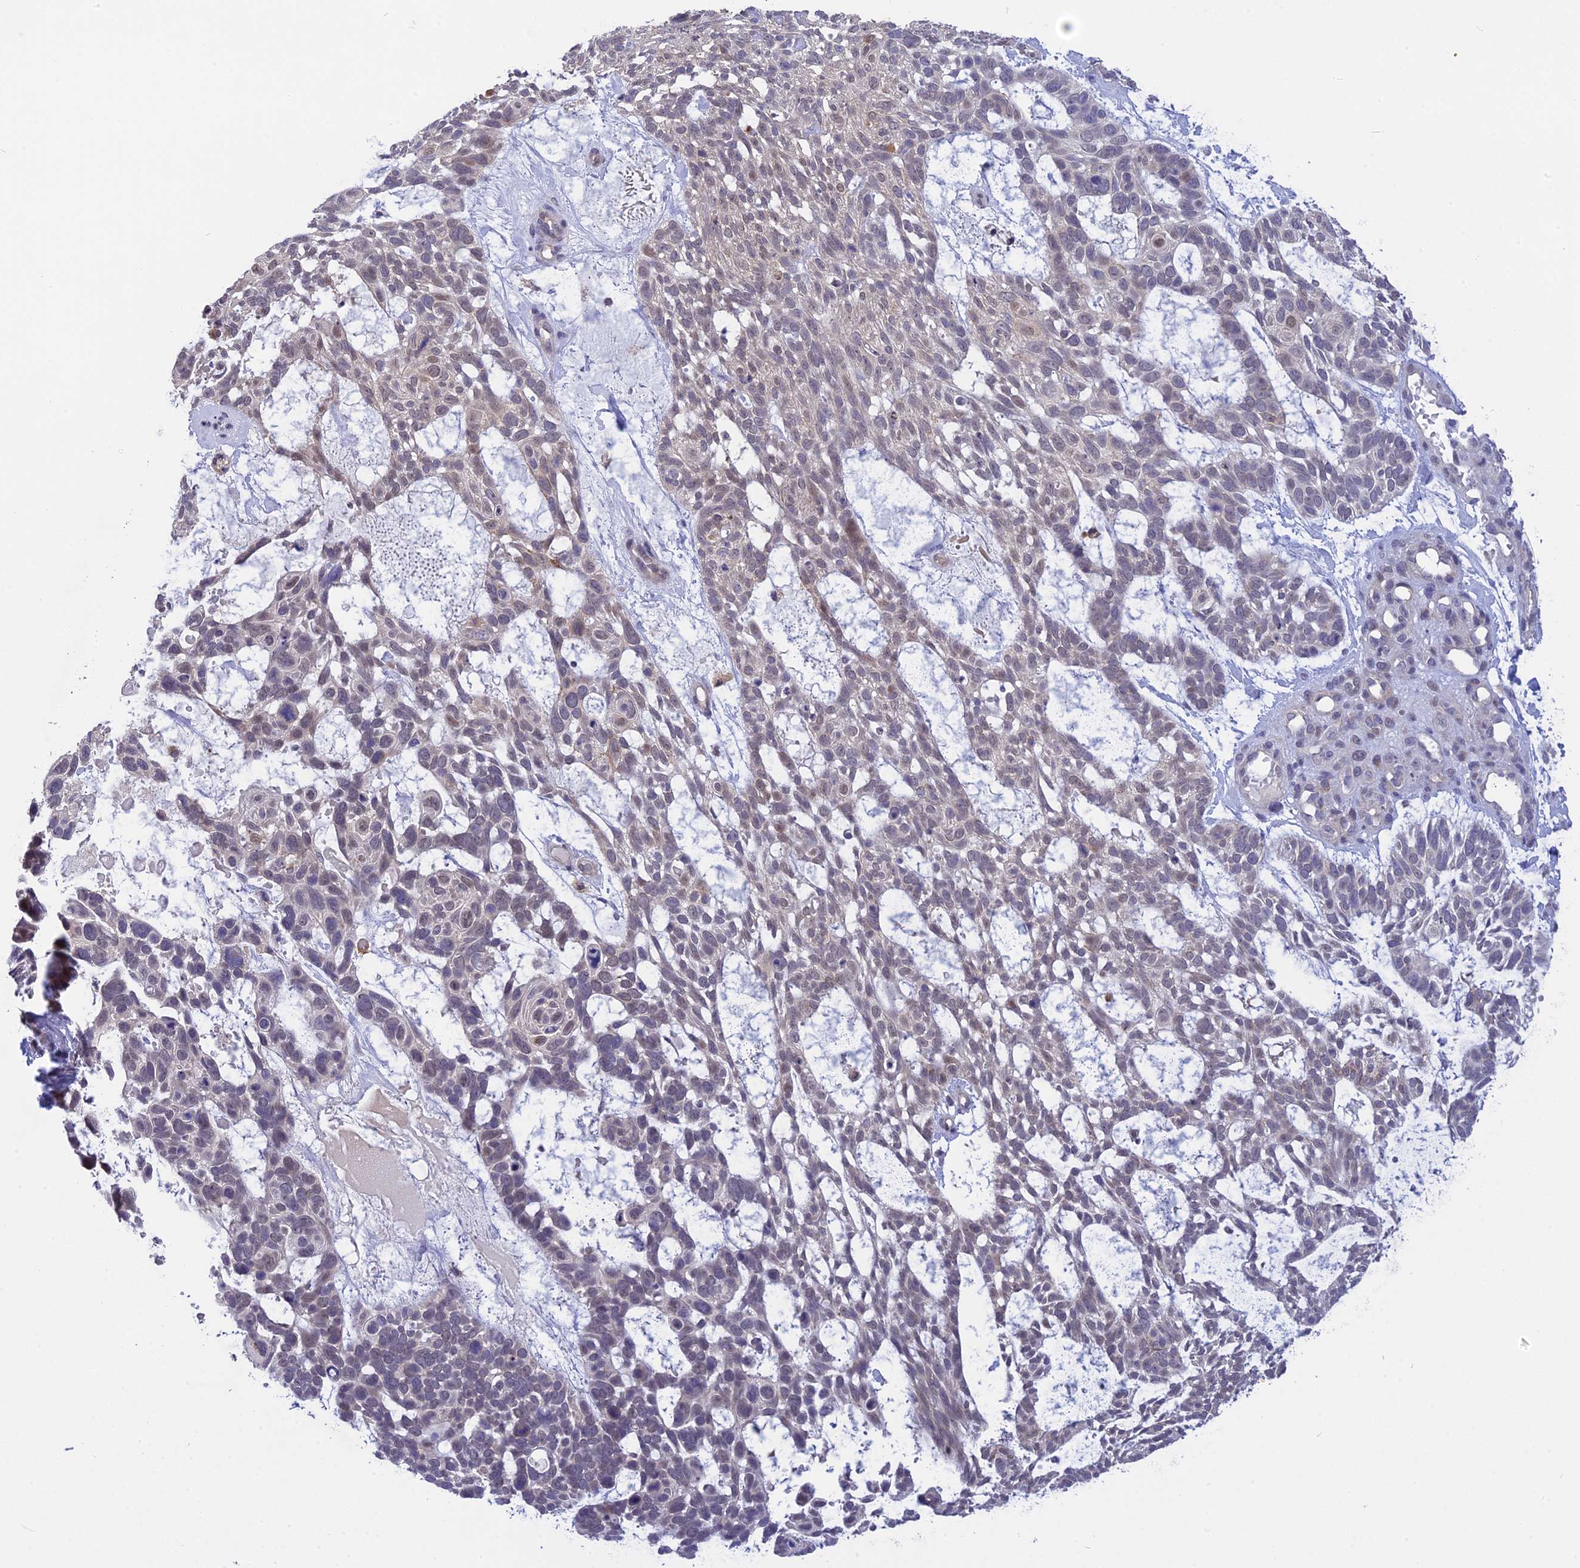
{"staining": {"intensity": "weak", "quantity": "<25%", "location": "nuclear"}, "tissue": "skin cancer", "cell_type": "Tumor cells", "image_type": "cancer", "snomed": [{"axis": "morphology", "description": "Basal cell carcinoma"}, {"axis": "topography", "description": "Skin"}], "caption": "Human basal cell carcinoma (skin) stained for a protein using immunohistochemistry (IHC) displays no positivity in tumor cells.", "gene": "KCTD14", "patient": {"sex": "male", "age": 88}}